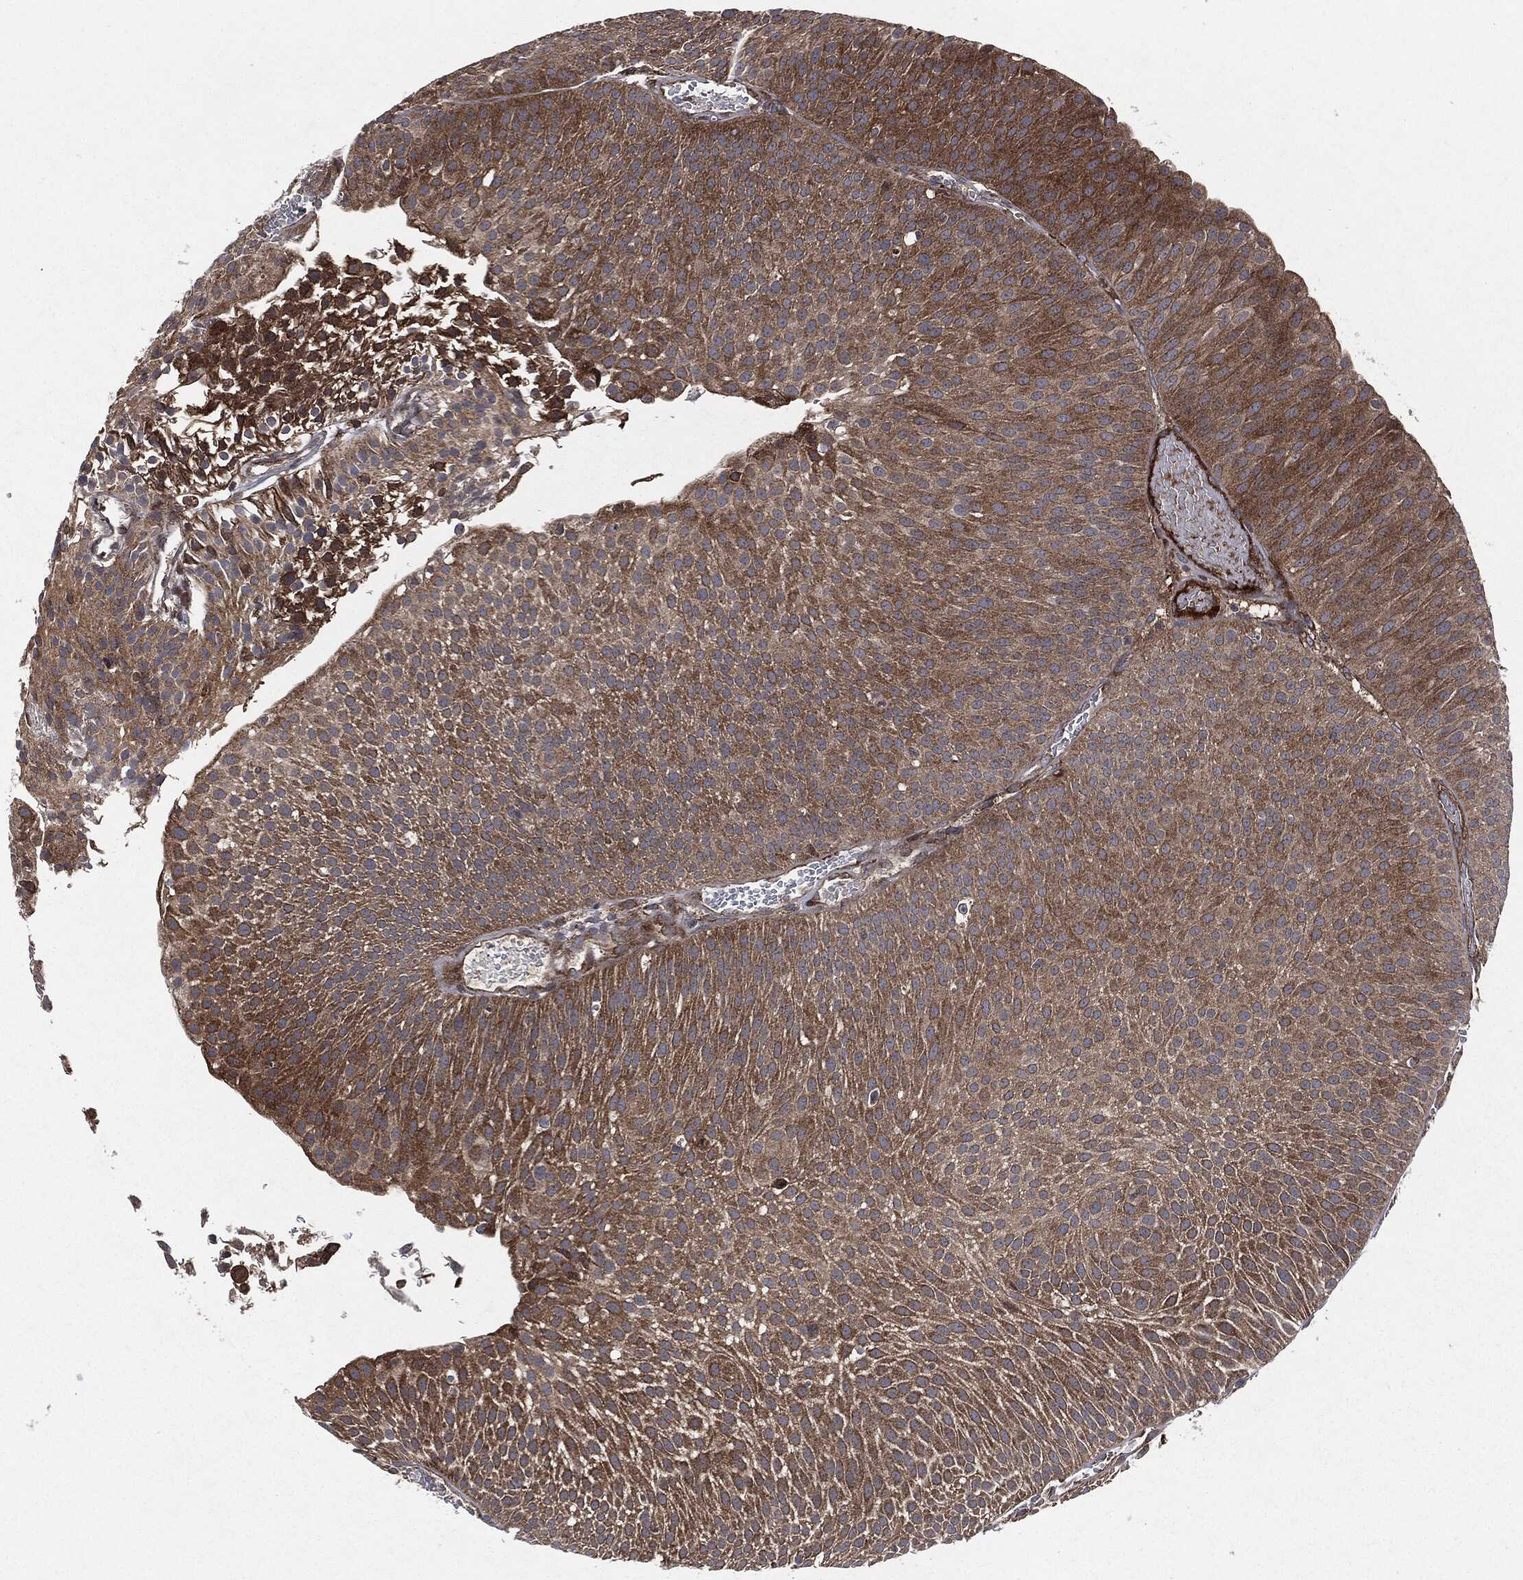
{"staining": {"intensity": "moderate", "quantity": ">75%", "location": "cytoplasmic/membranous"}, "tissue": "urothelial cancer", "cell_type": "Tumor cells", "image_type": "cancer", "snomed": [{"axis": "morphology", "description": "Urothelial carcinoma, Low grade"}, {"axis": "topography", "description": "Urinary bladder"}], "caption": "Tumor cells exhibit moderate cytoplasmic/membranous positivity in approximately >75% of cells in urothelial cancer.", "gene": "RAF1", "patient": {"sex": "male", "age": 65}}